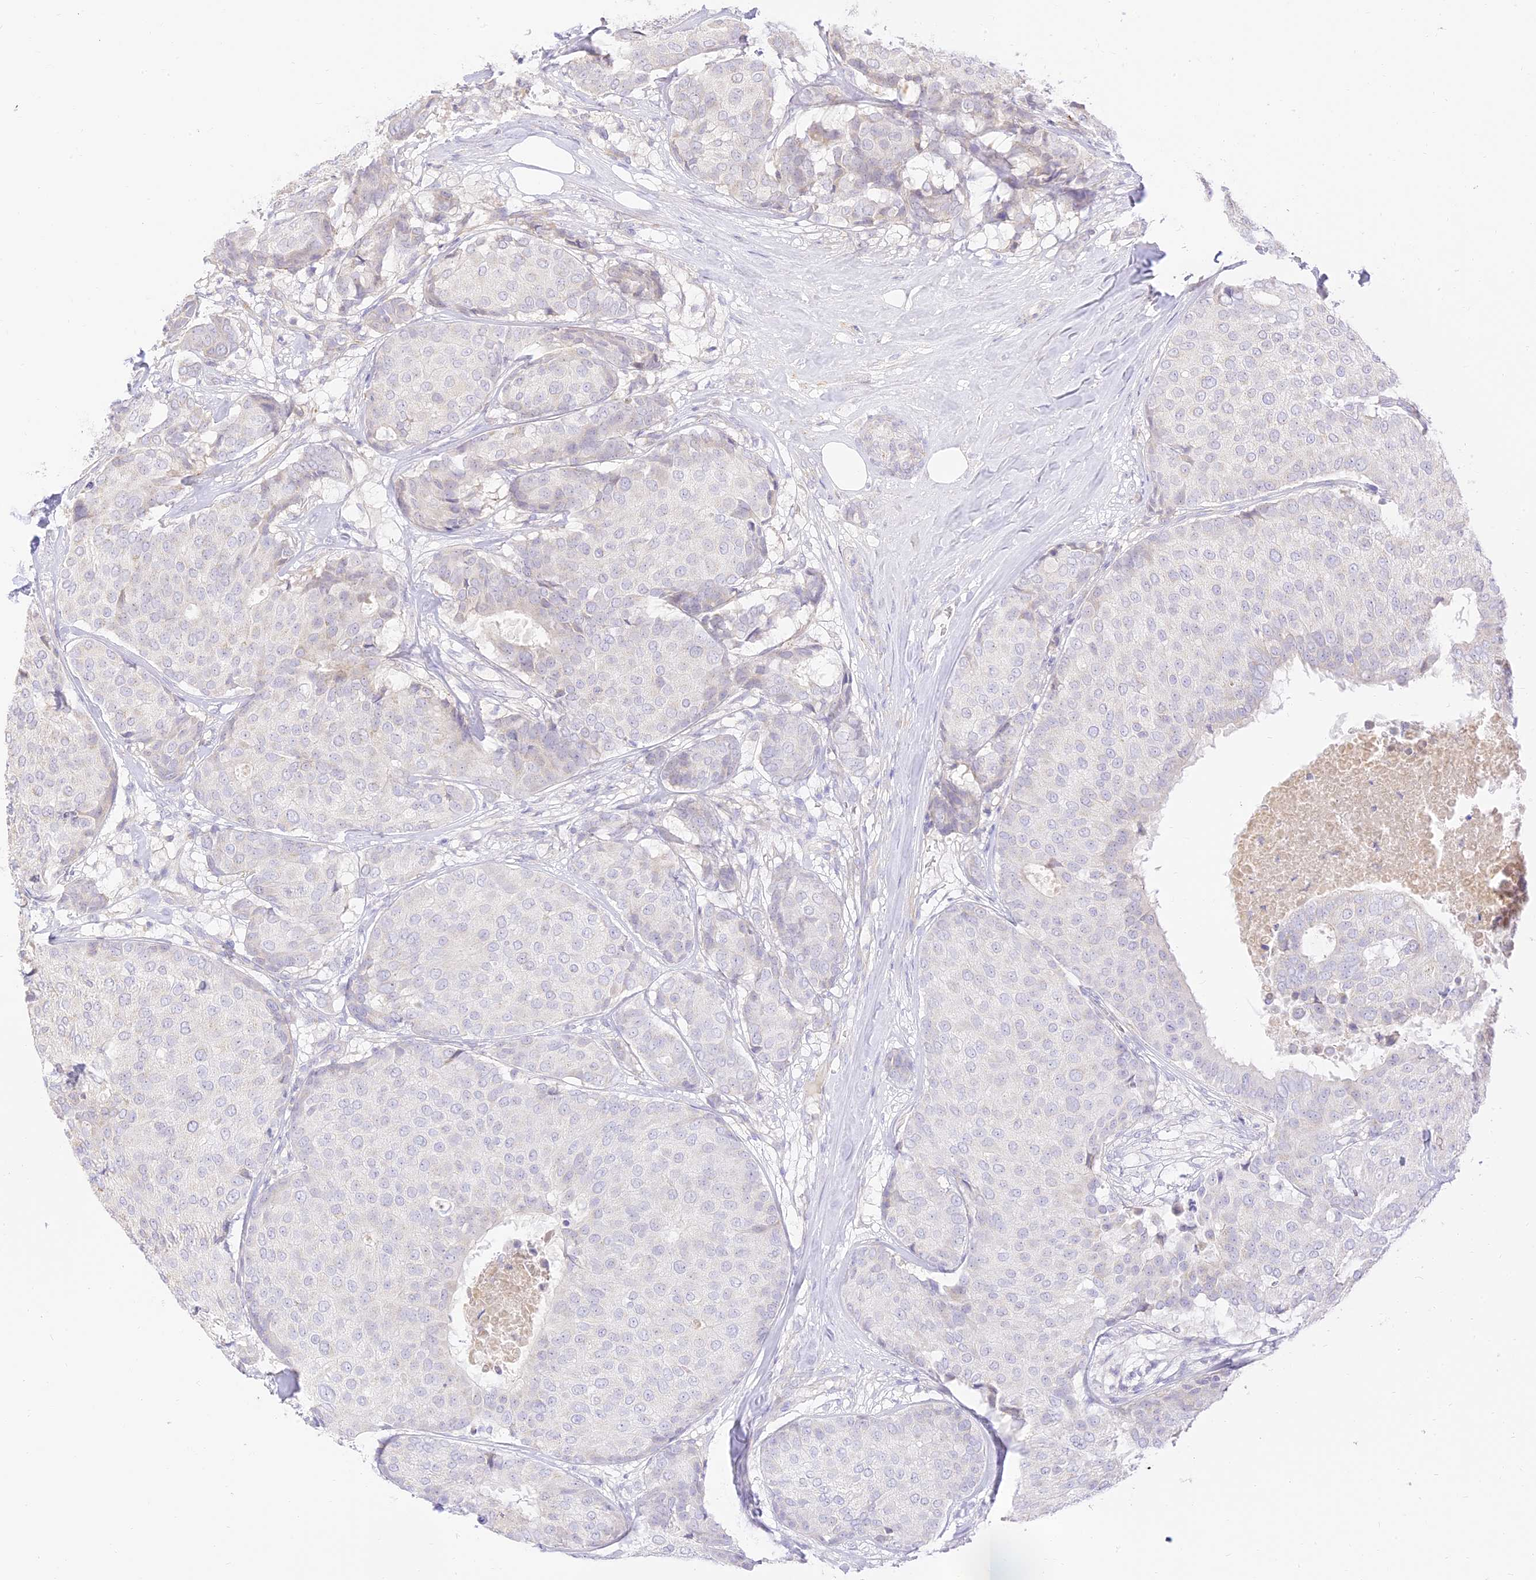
{"staining": {"intensity": "negative", "quantity": "none", "location": "none"}, "tissue": "breast cancer", "cell_type": "Tumor cells", "image_type": "cancer", "snomed": [{"axis": "morphology", "description": "Duct carcinoma"}, {"axis": "topography", "description": "Breast"}], "caption": "Immunohistochemical staining of infiltrating ductal carcinoma (breast) shows no significant staining in tumor cells.", "gene": "LRRC15", "patient": {"sex": "female", "age": 75}}